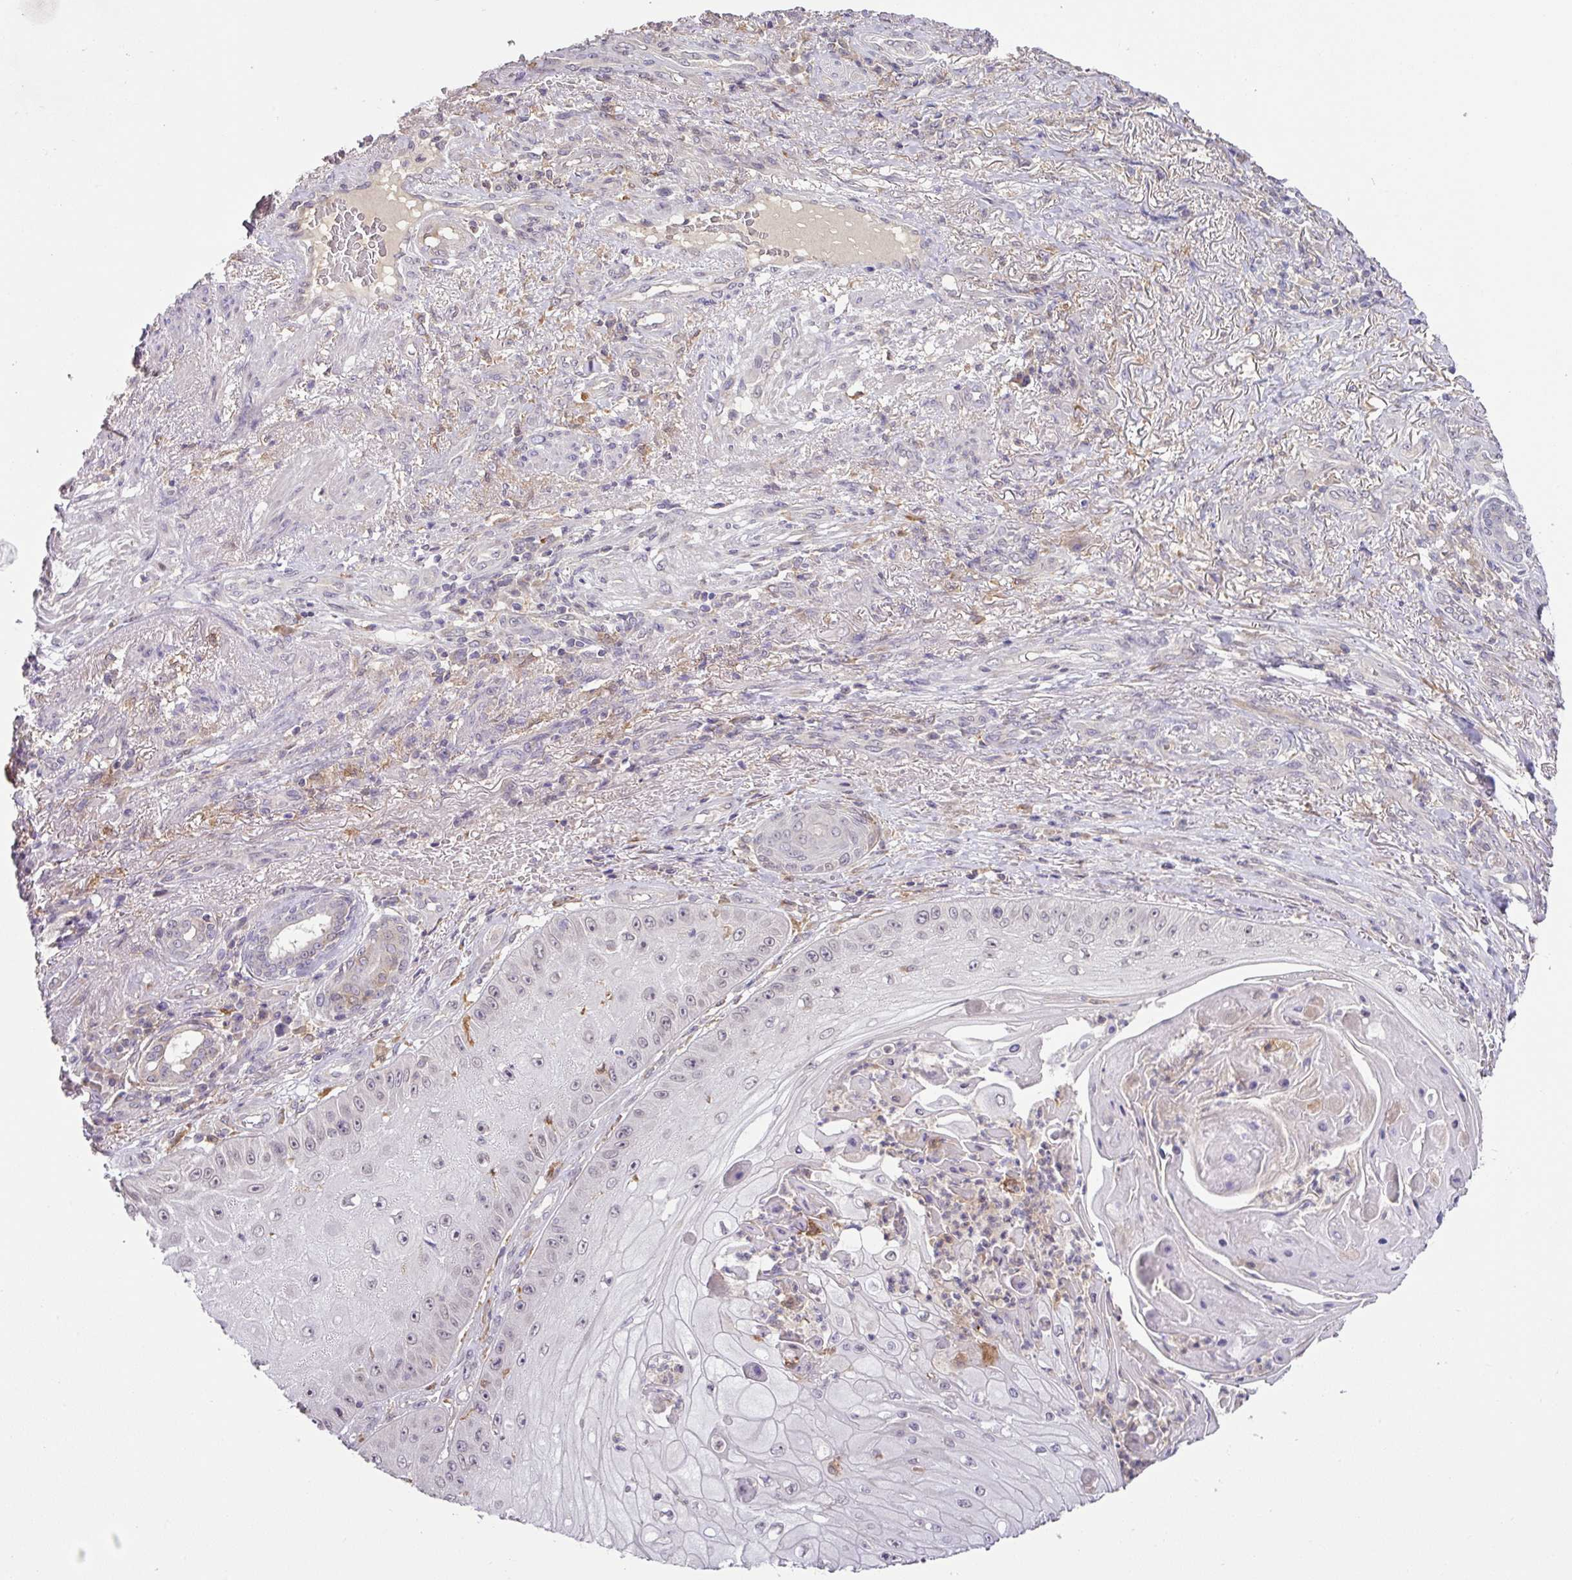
{"staining": {"intensity": "negative", "quantity": "none", "location": "none"}, "tissue": "skin cancer", "cell_type": "Tumor cells", "image_type": "cancer", "snomed": [{"axis": "morphology", "description": "Squamous cell carcinoma, NOS"}, {"axis": "topography", "description": "Skin"}], "caption": "DAB immunohistochemical staining of human skin cancer (squamous cell carcinoma) demonstrates no significant positivity in tumor cells.", "gene": "GCNT7", "patient": {"sex": "male", "age": 70}}